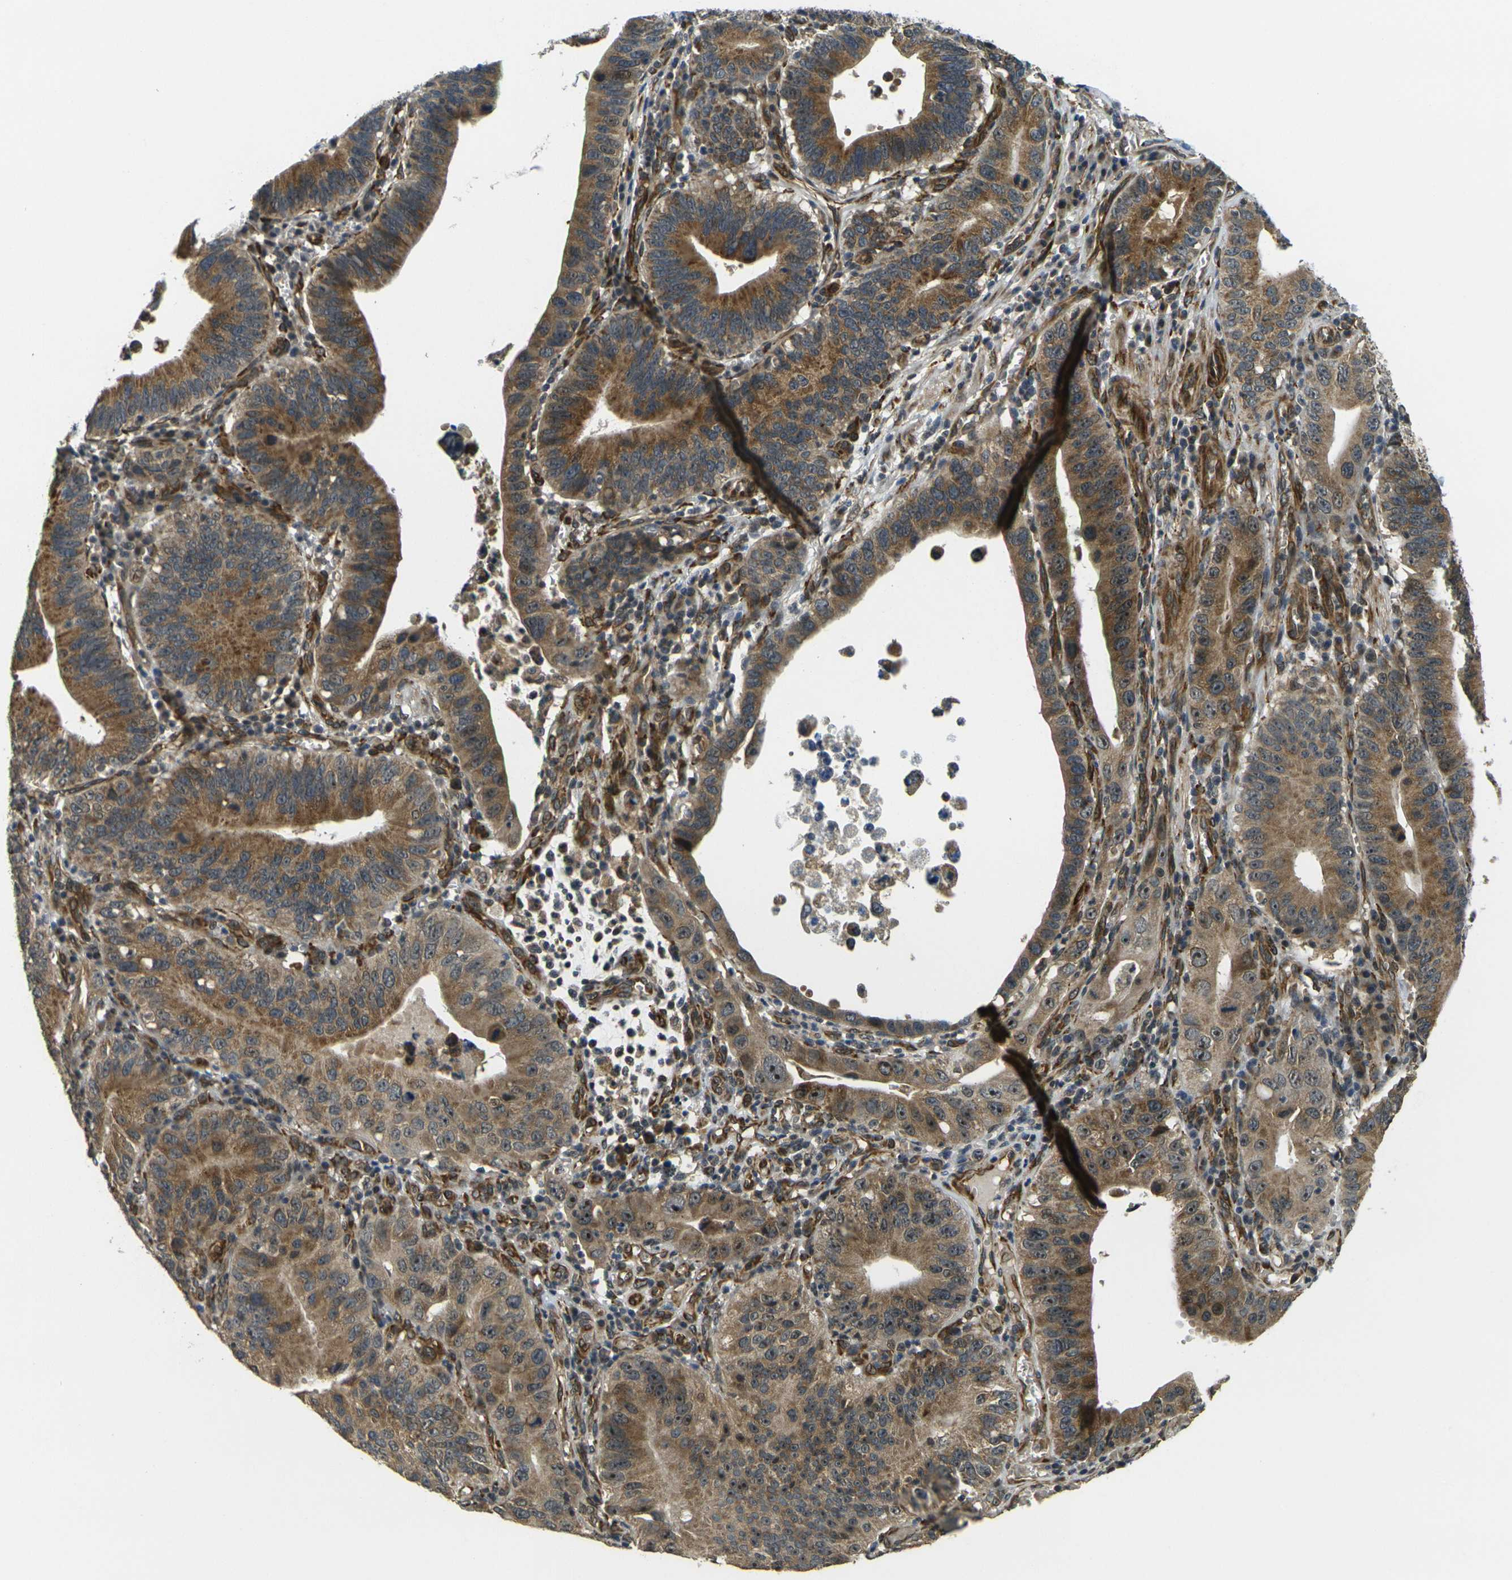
{"staining": {"intensity": "strong", "quantity": ">75%", "location": "cytoplasmic/membranous"}, "tissue": "stomach cancer", "cell_type": "Tumor cells", "image_type": "cancer", "snomed": [{"axis": "morphology", "description": "Adenocarcinoma, NOS"}, {"axis": "topography", "description": "Stomach"}, {"axis": "topography", "description": "Gastric cardia"}], "caption": "Stomach cancer (adenocarcinoma) stained with a protein marker demonstrates strong staining in tumor cells.", "gene": "FUT11", "patient": {"sex": "male", "age": 59}}